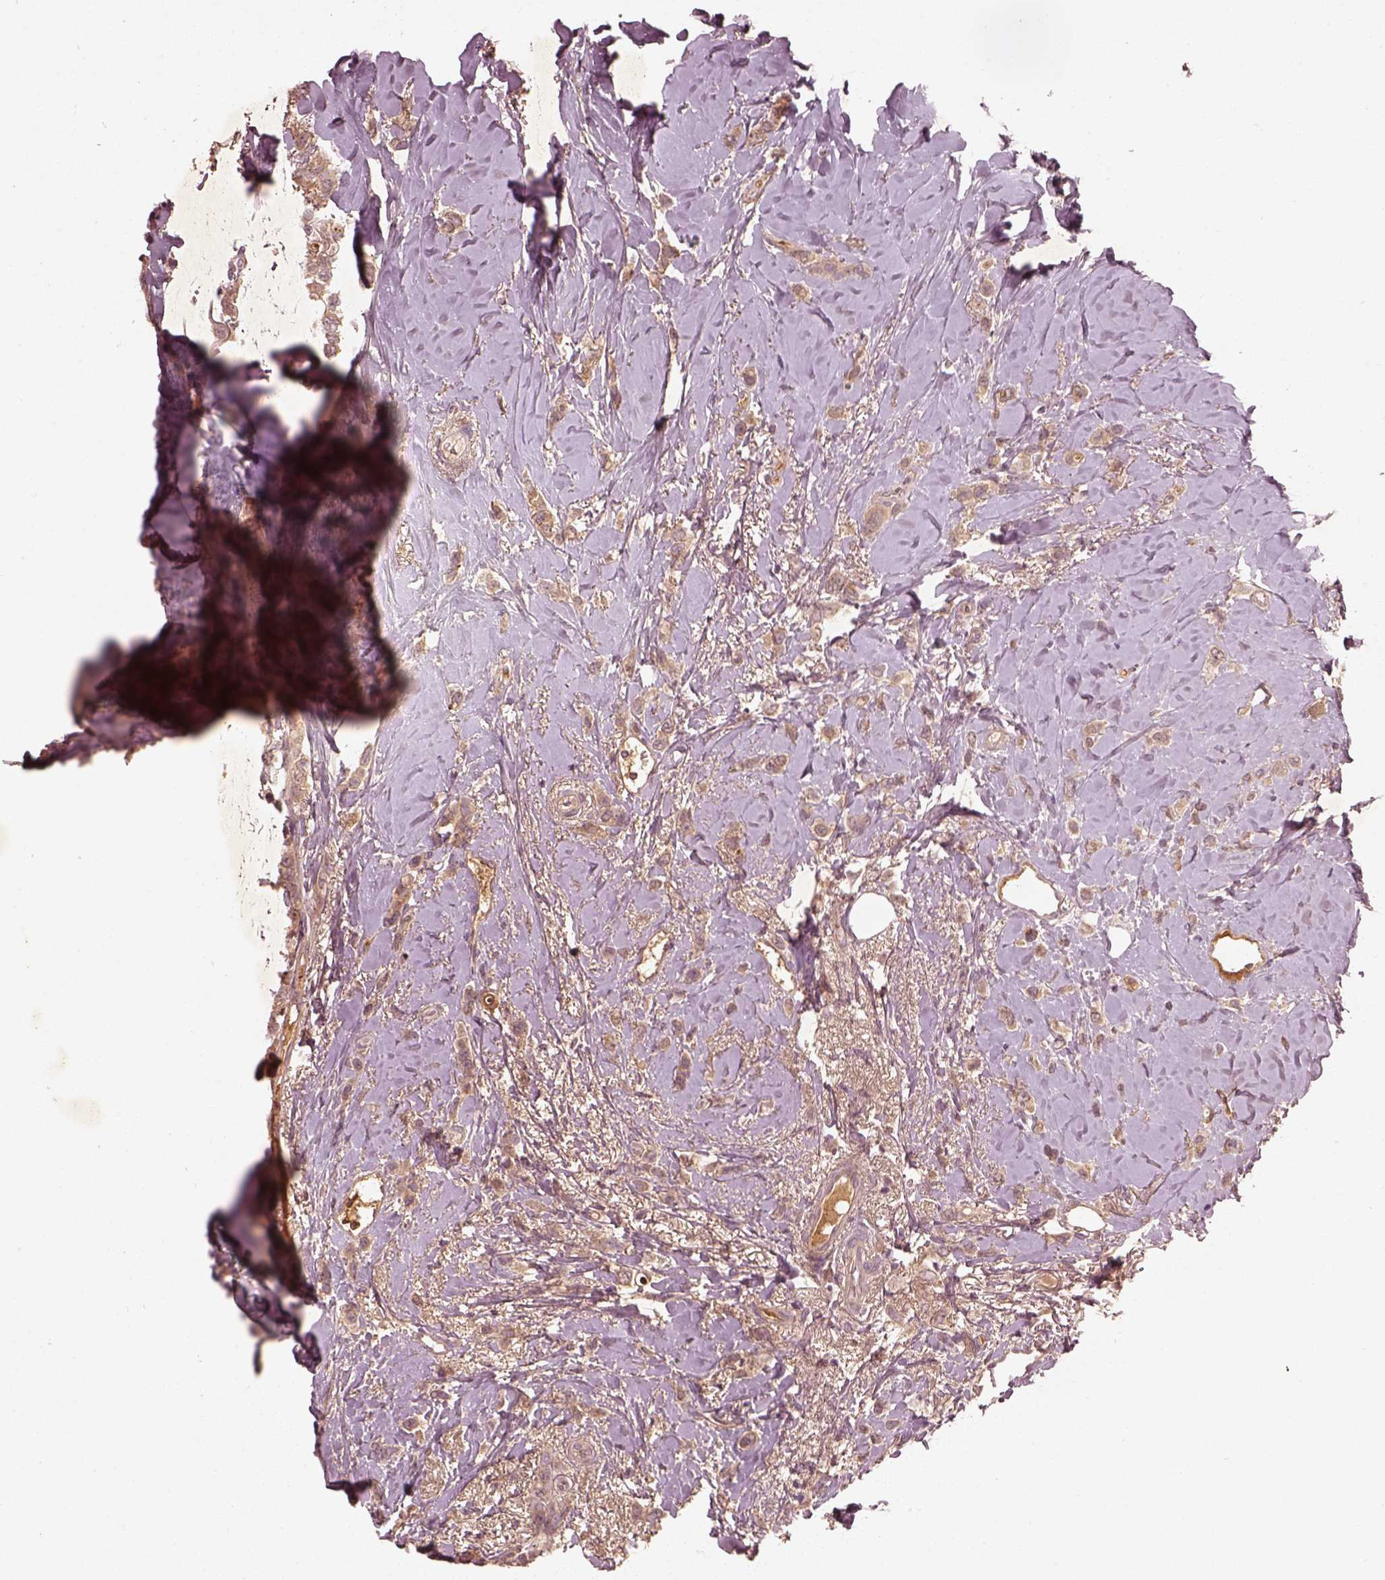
{"staining": {"intensity": "weak", "quantity": ">75%", "location": "cytoplasmic/membranous"}, "tissue": "breast cancer", "cell_type": "Tumor cells", "image_type": "cancer", "snomed": [{"axis": "morphology", "description": "Lobular carcinoma"}, {"axis": "topography", "description": "Breast"}], "caption": "Immunohistochemistry (IHC) (DAB (3,3'-diaminobenzidine)) staining of breast cancer demonstrates weak cytoplasmic/membranous protein expression in approximately >75% of tumor cells.", "gene": "FAM234A", "patient": {"sex": "female", "age": 66}}